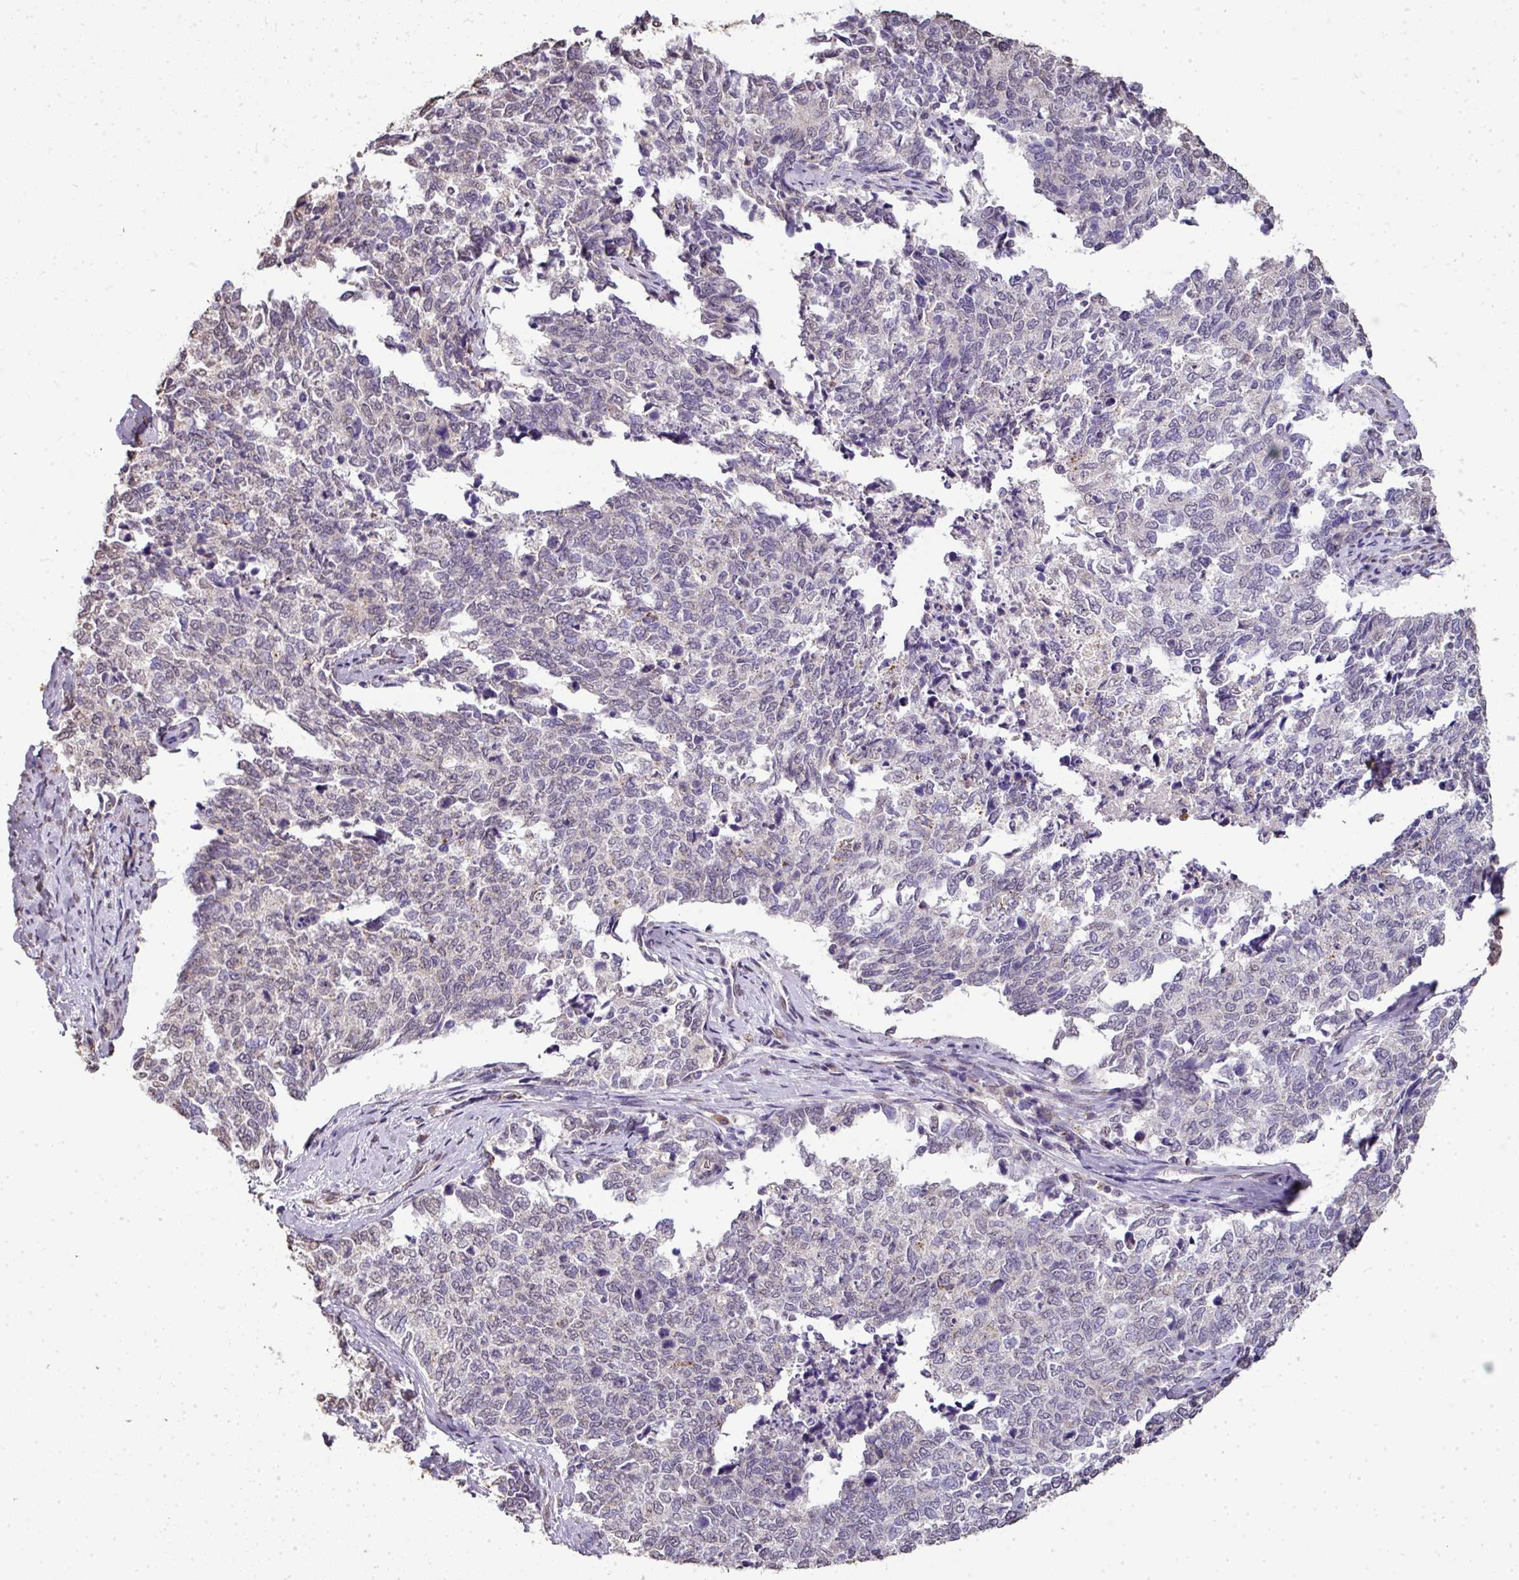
{"staining": {"intensity": "weak", "quantity": "<25%", "location": "nuclear"}, "tissue": "cervical cancer", "cell_type": "Tumor cells", "image_type": "cancer", "snomed": [{"axis": "morphology", "description": "Squamous cell carcinoma, NOS"}, {"axis": "topography", "description": "Cervix"}], "caption": "High magnification brightfield microscopy of cervical cancer stained with DAB (brown) and counterstained with hematoxylin (blue): tumor cells show no significant staining.", "gene": "JPH2", "patient": {"sex": "female", "age": 63}}